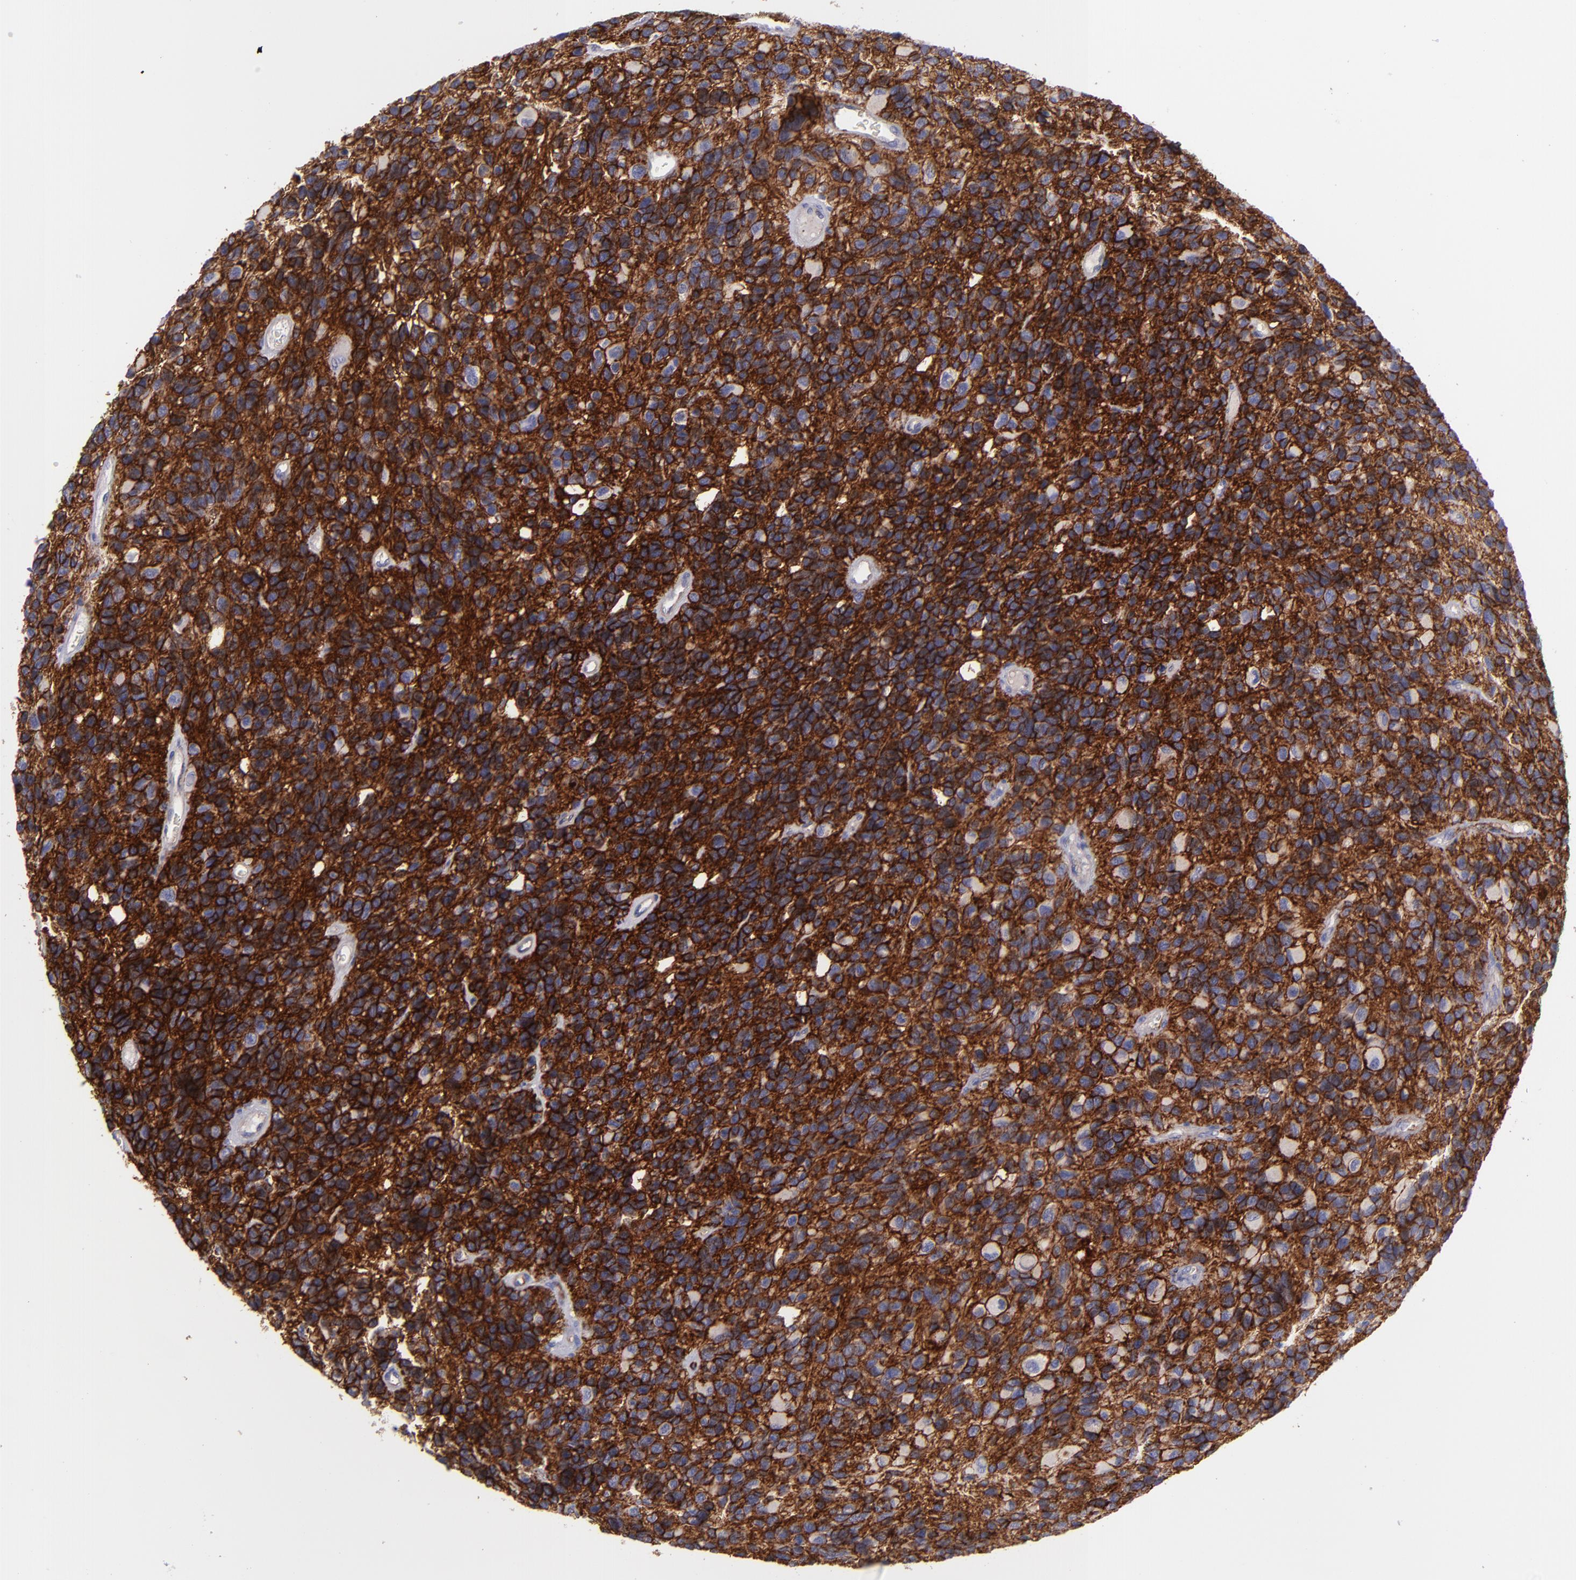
{"staining": {"intensity": "strong", "quantity": ">75%", "location": "cytoplasmic/membranous"}, "tissue": "glioma", "cell_type": "Tumor cells", "image_type": "cancer", "snomed": [{"axis": "morphology", "description": "Glioma, malignant, High grade"}, {"axis": "topography", "description": "Brain"}], "caption": "High-grade glioma (malignant) stained with a protein marker demonstrates strong staining in tumor cells.", "gene": "BSG", "patient": {"sex": "male", "age": 77}}